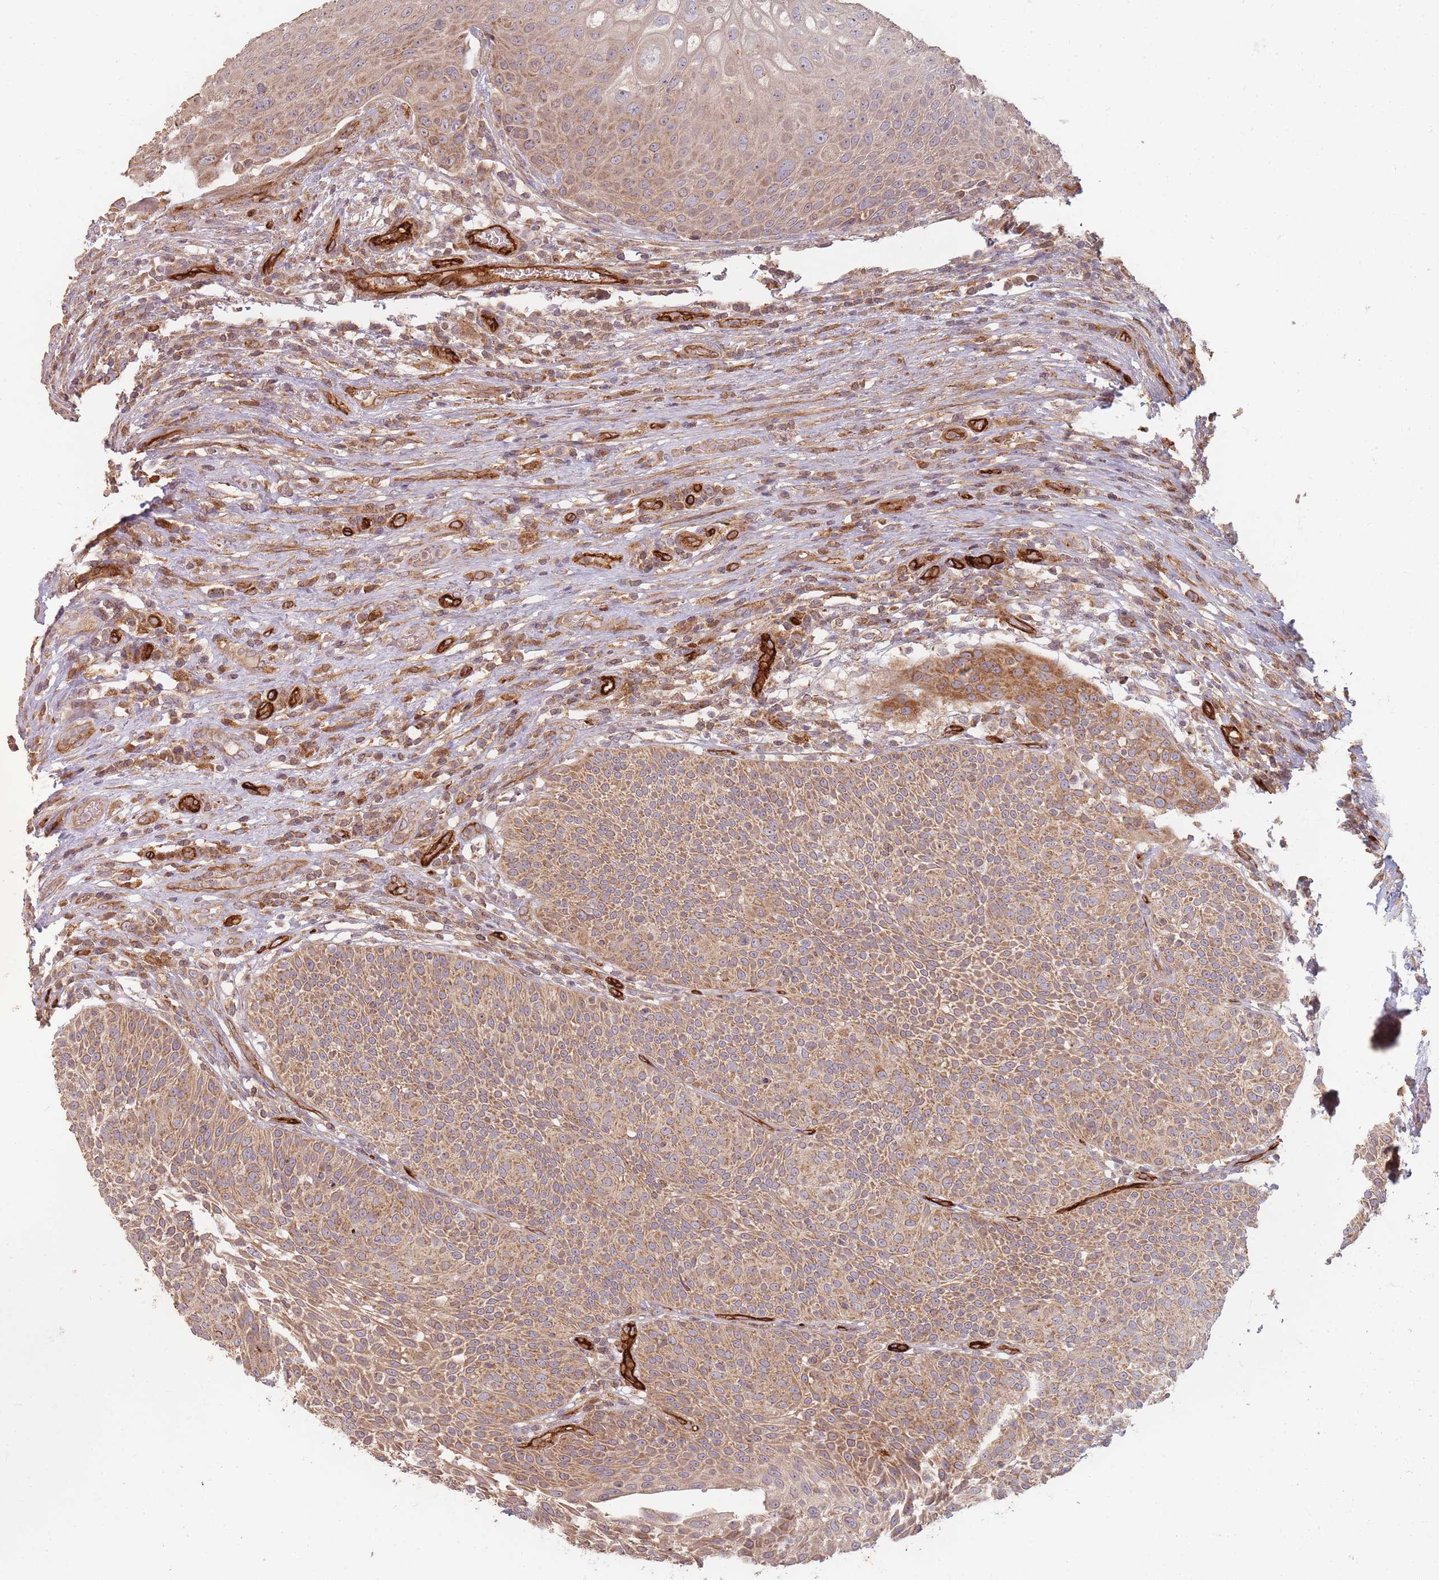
{"staining": {"intensity": "moderate", "quantity": ">75%", "location": "cytoplasmic/membranous"}, "tissue": "urothelial cancer", "cell_type": "Tumor cells", "image_type": "cancer", "snomed": [{"axis": "morphology", "description": "Urothelial carcinoma, High grade"}, {"axis": "topography", "description": "Urinary bladder"}], "caption": "IHC of urothelial cancer reveals medium levels of moderate cytoplasmic/membranous positivity in approximately >75% of tumor cells.", "gene": "MRPS6", "patient": {"sex": "female", "age": 70}}